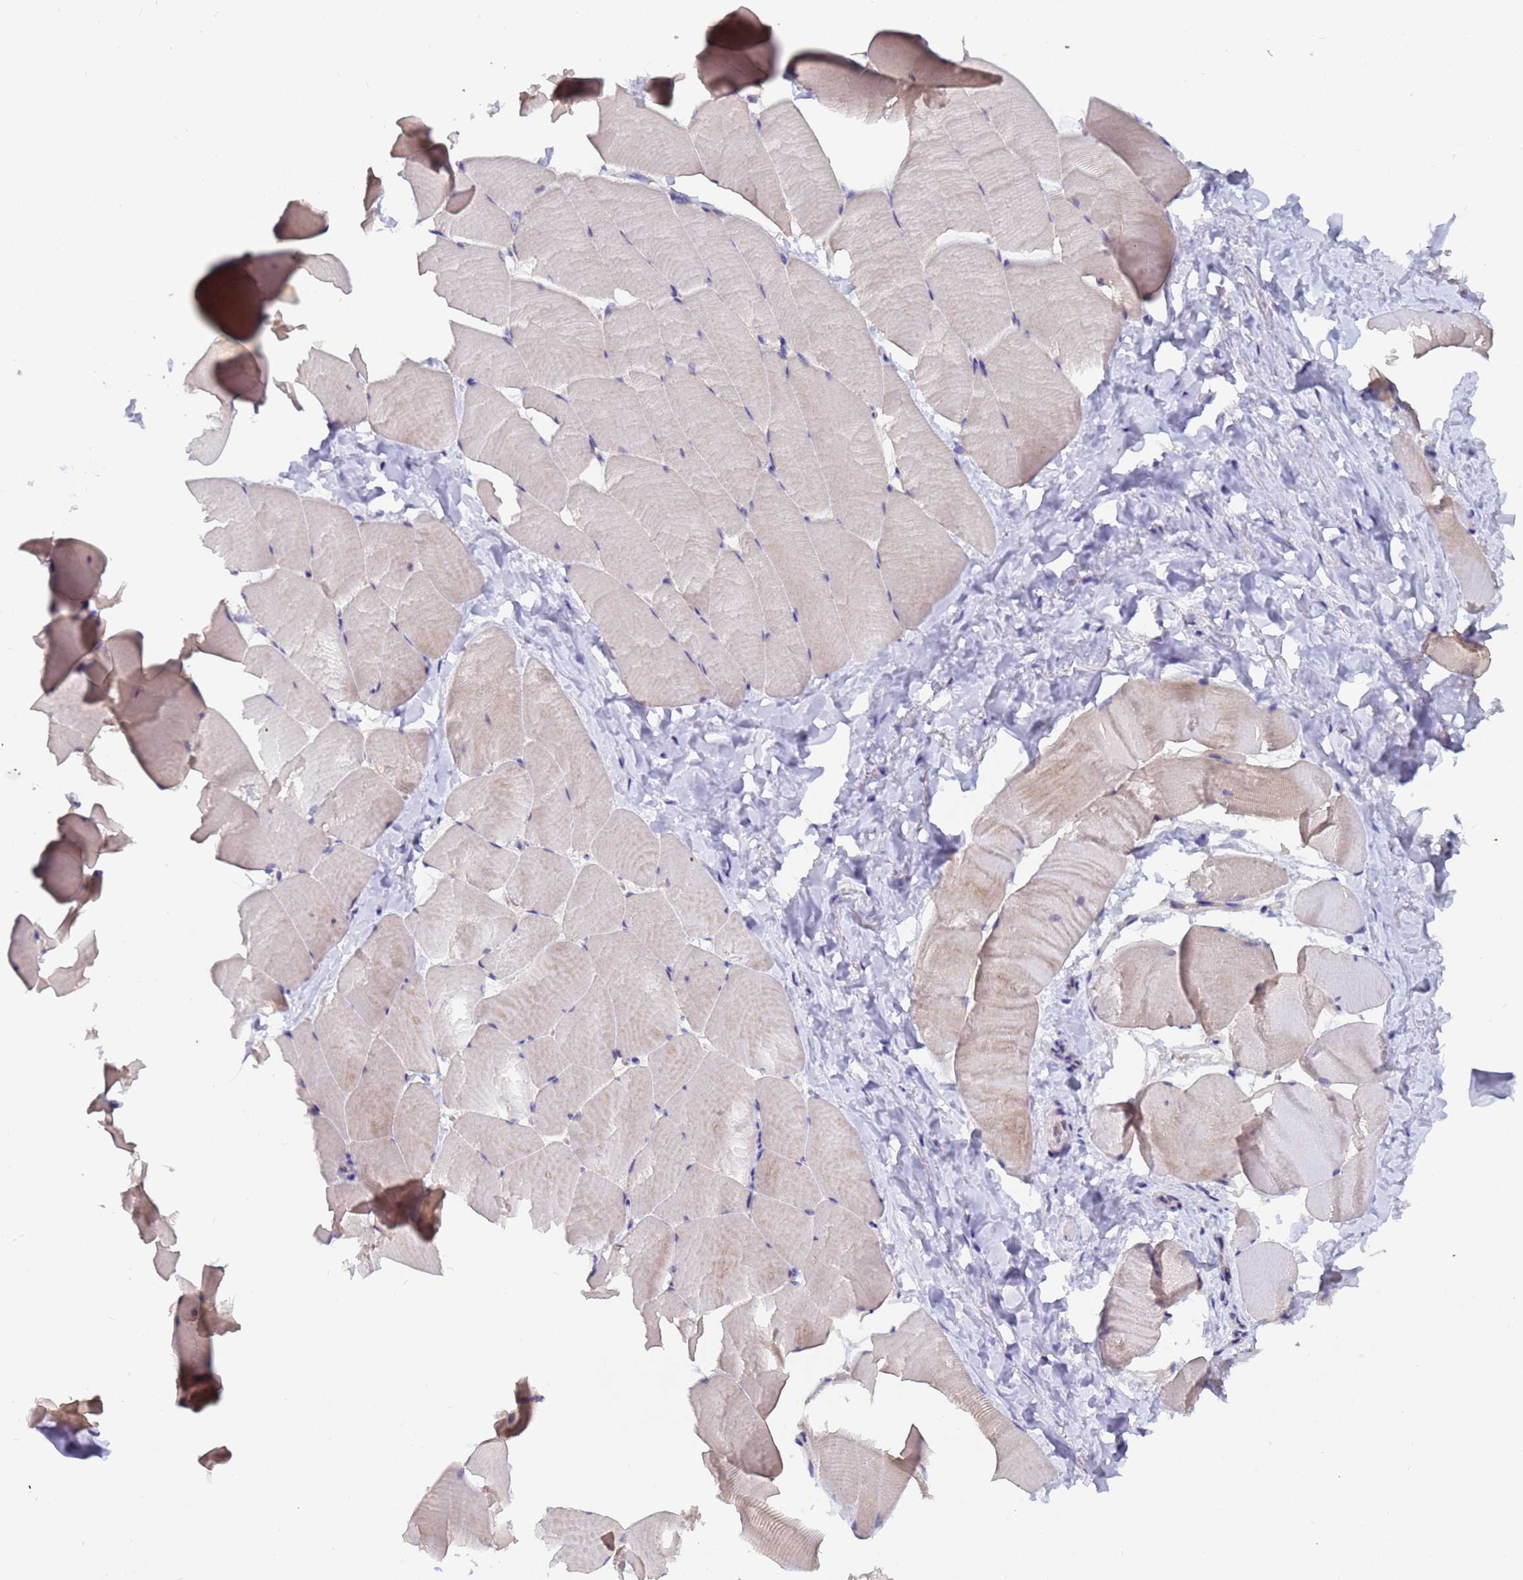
{"staining": {"intensity": "weak", "quantity": "25%-75%", "location": "cytoplasmic/membranous"}, "tissue": "skeletal muscle", "cell_type": "Myocytes", "image_type": "normal", "snomed": [{"axis": "morphology", "description": "Normal tissue, NOS"}, {"axis": "topography", "description": "Skeletal muscle"}], "caption": "This micrograph reveals immunohistochemistry staining of benign human skeletal muscle, with low weak cytoplasmic/membranous positivity in about 25%-75% of myocytes.", "gene": "IHO1", "patient": {"sex": "male", "age": 25}}